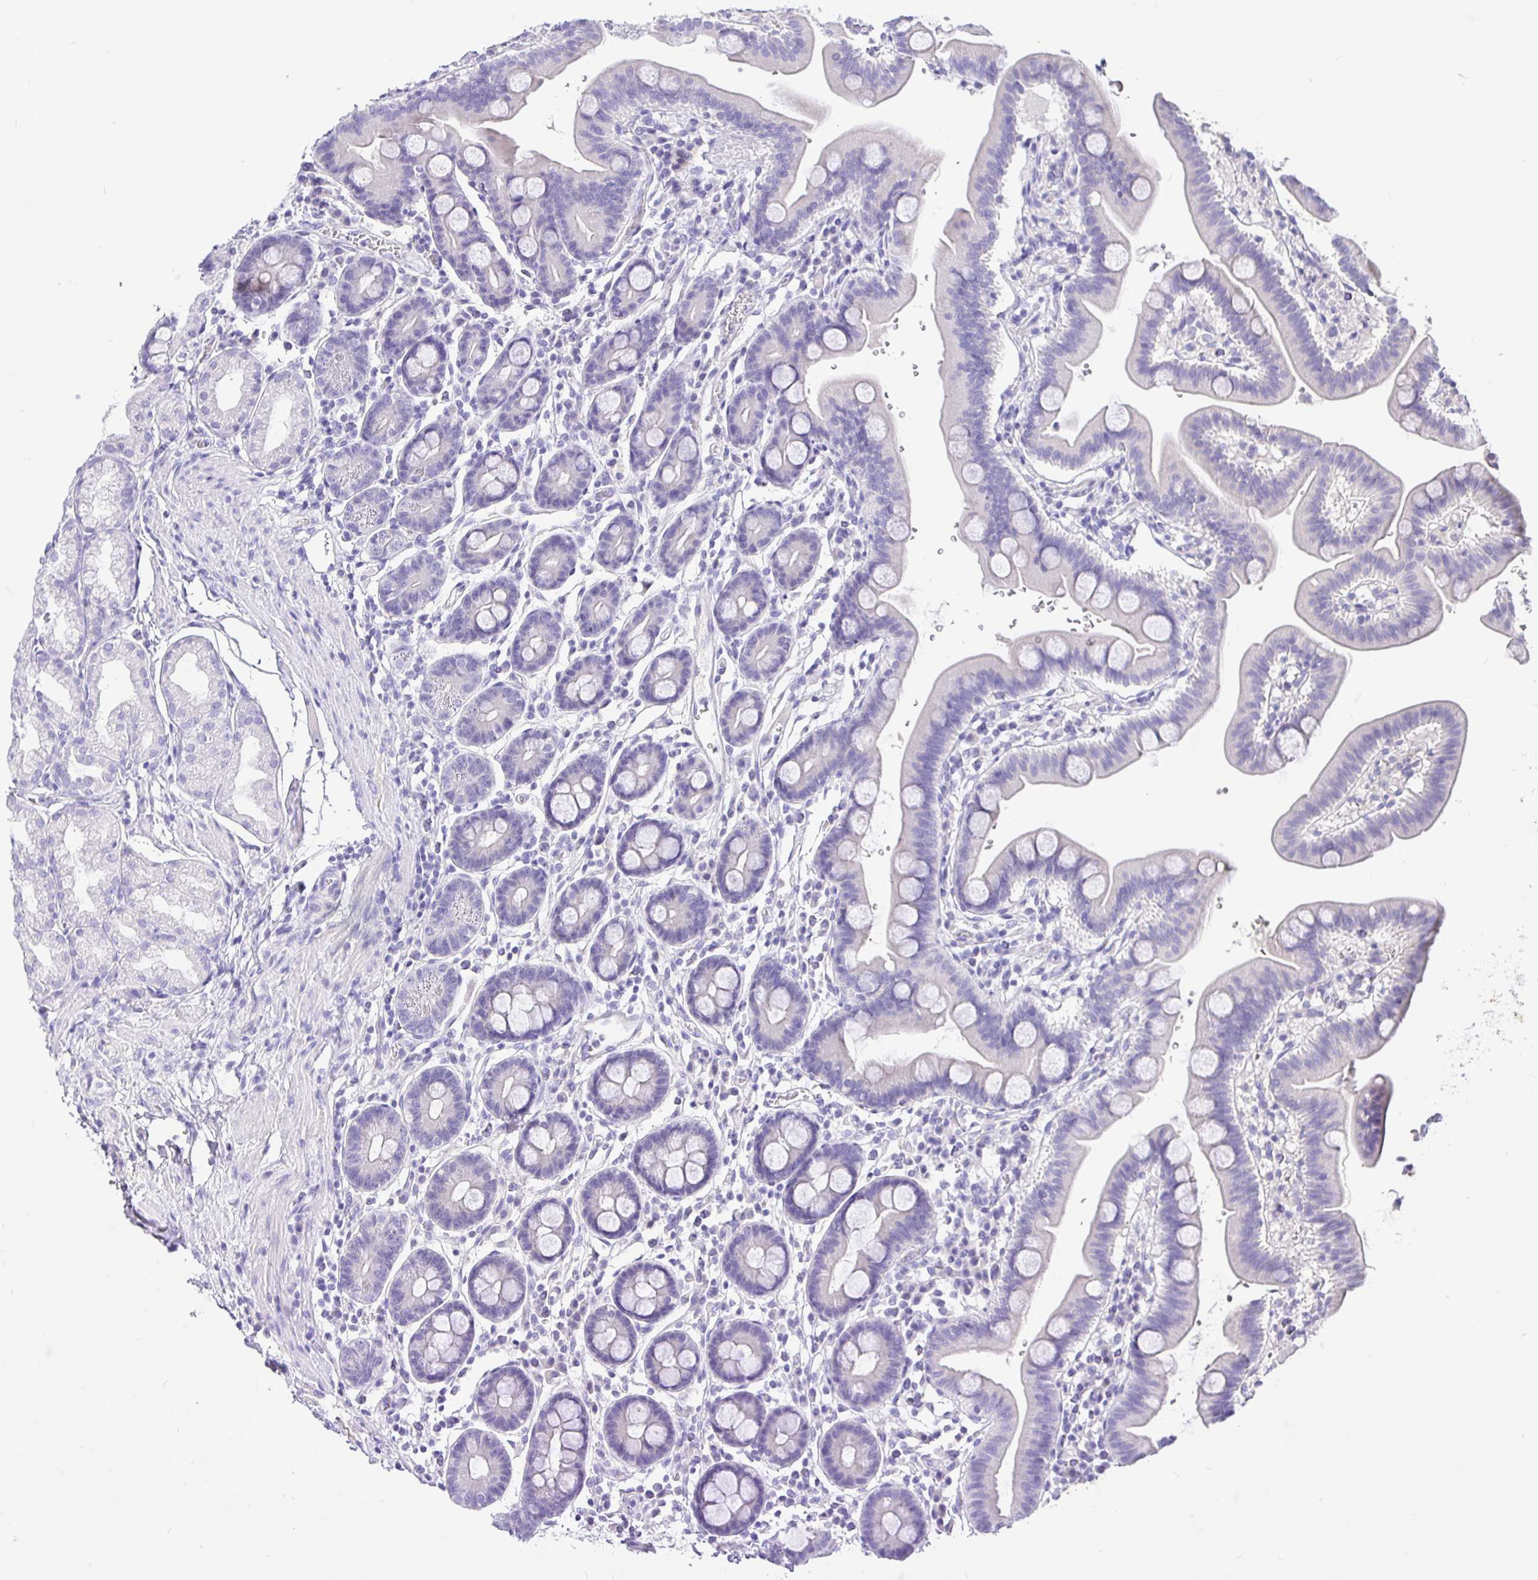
{"staining": {"intensity": "negative", "quantity": "none", "location": "none"}, "tissue": "duodenum", "cell_type": "Glandular cells", "image_type": "normal", "snomed": [{"axis": "morphology", "description": "Normal tissue, NOS"}, {"axis": "topography", "description": "Duodenum"}], "caption": "Glandular cells show no significant positivity in normal duodenum. (DAB (3,3'-diaminobenzidine) immunohistochemistry (IHC), high magnification).", "gene": "TPTE", "patient": {"sex": "male", "age": 59}}